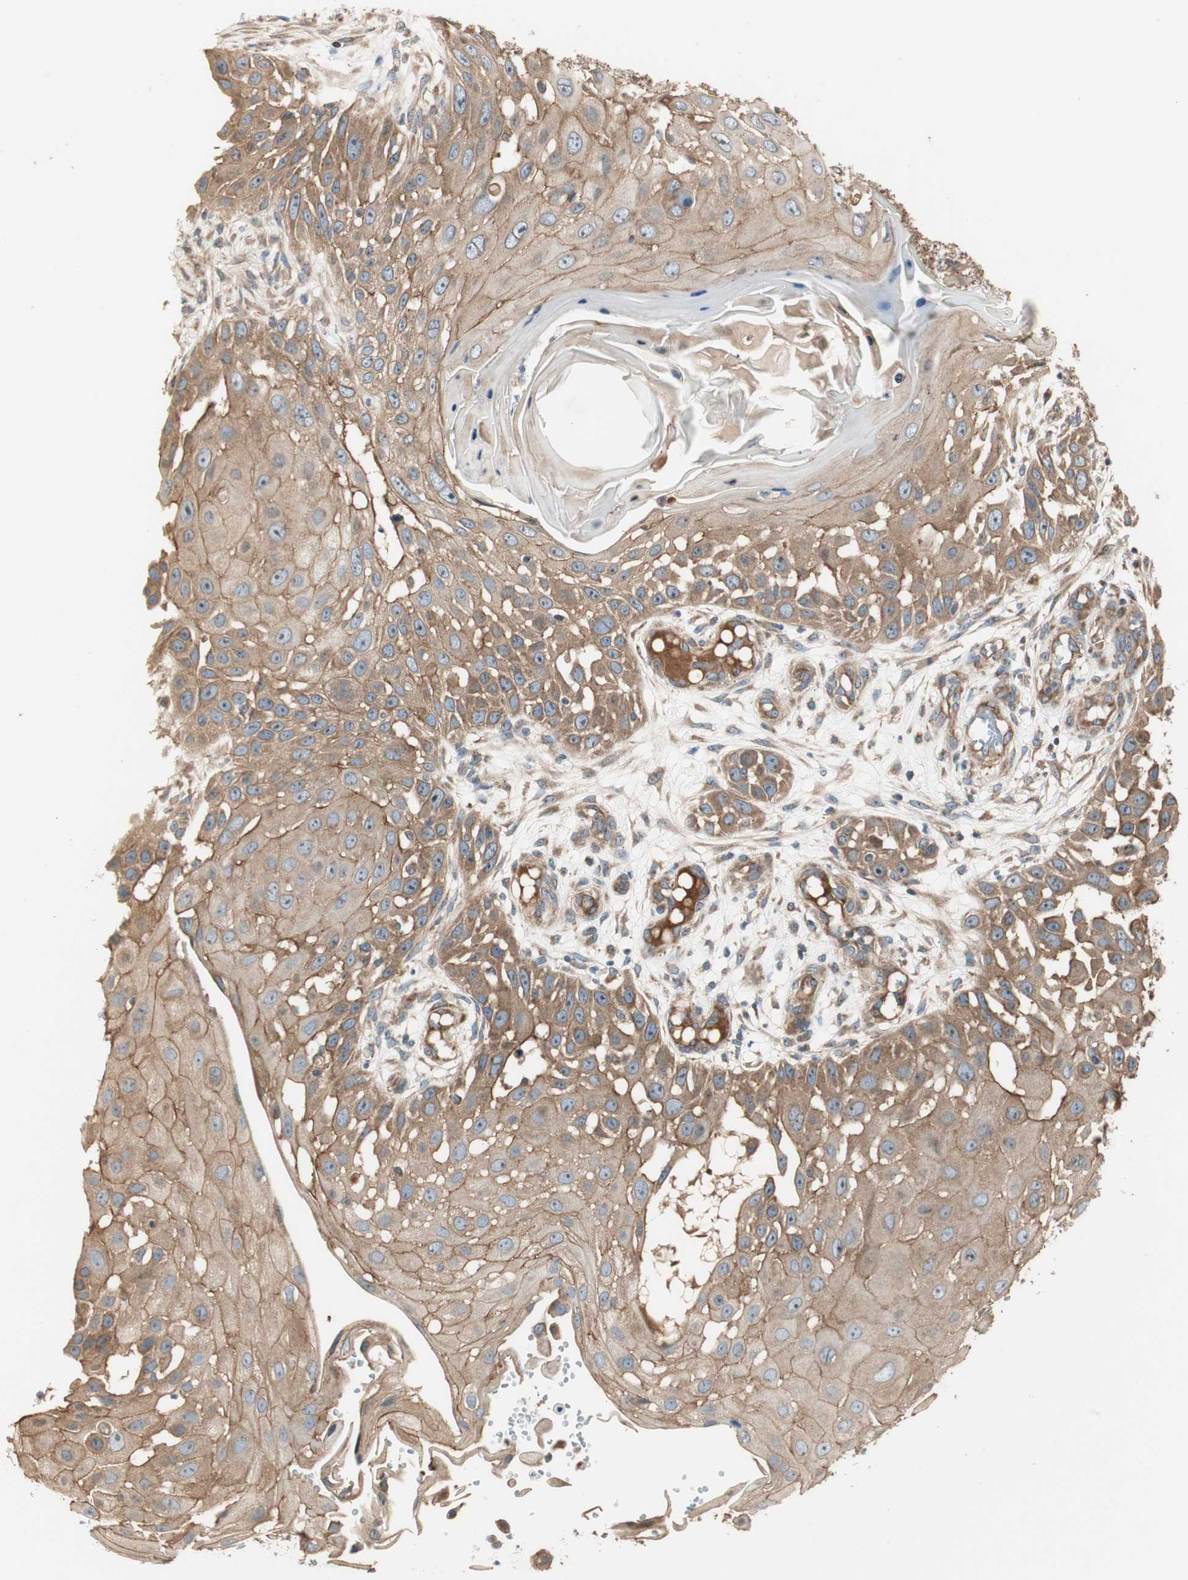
{"staining": {"intensity": "moderate", "quantity": ">75%", "location": "cytoplasmic/membranous"}, "tissue": "skin cancer", "cell_type": "Tumor cells", "image_type": "cancer", "snomed": [{"axis": "morphology", "description": "Squamous cell carcinoma, NOS"}, {"axis": "topography", "description": "Skin"}], "caption": "IHC image of skin cancer (squamous cell carcinoma) stained for a protein (brown), which shows medium levels of moderate cytoplasmic/membranous staining in about >75% of tumor cells.", "gene": "CTTNBP2NL", "patient": {"sex": "female", "age": 44}}